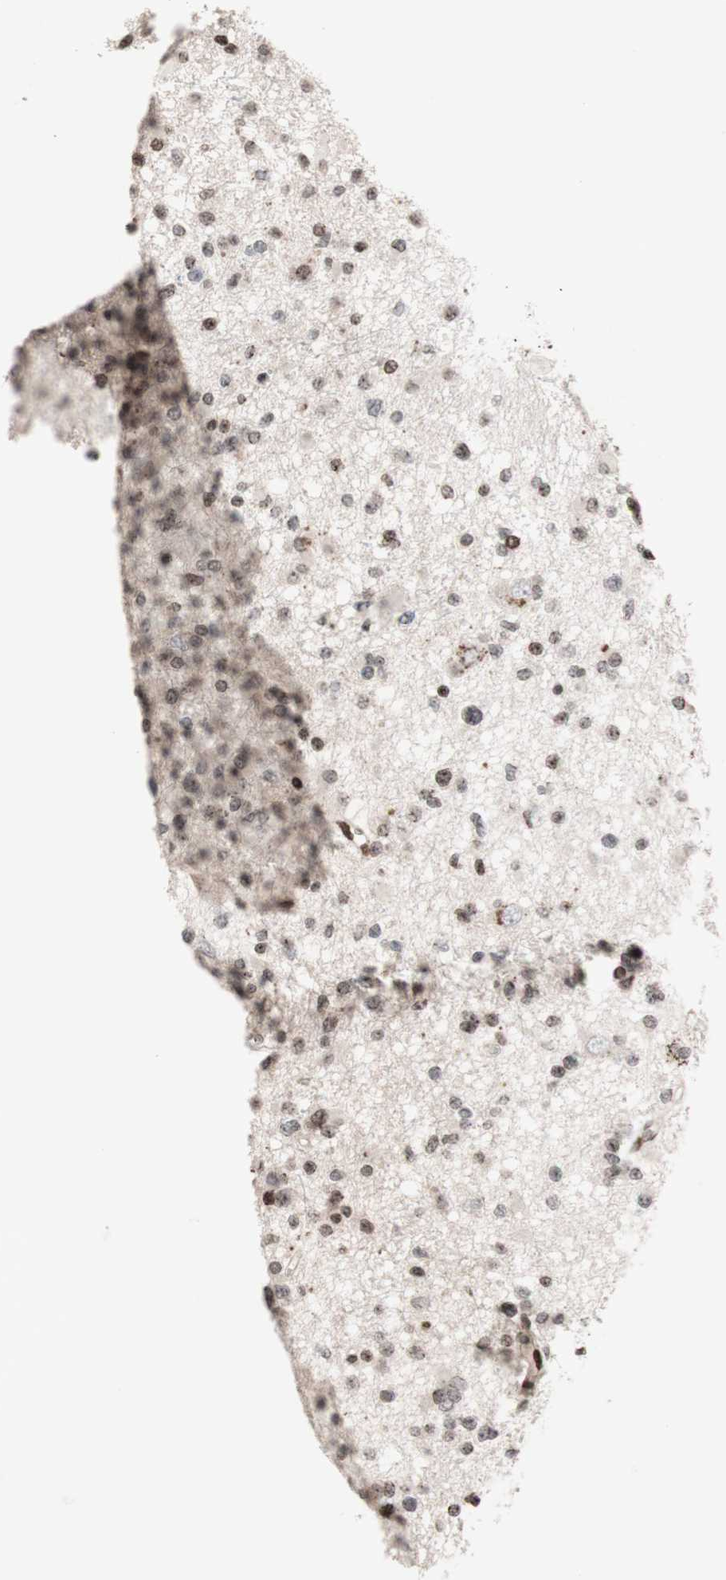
{"staining": {"intensity": "weak", "quantity": "25%-75%", "location": "nuclear"}, "tissue": "glioma", "cell_type": "Tumor cells", "image_type": "cancer", "snomed": [{"axis": "morphology", "description": "Glioma, malignant, Low grade"}, {"axis": "topography", "description": "Brain"}], "caption": "Weak nuclear positivity for a protein is appreciated in approximately 25%-75% of tumor cells of glioma using immunohistochemistry (IHC).", "gene": "POLA1", "patient": {"sex": "female", "age": 22}}